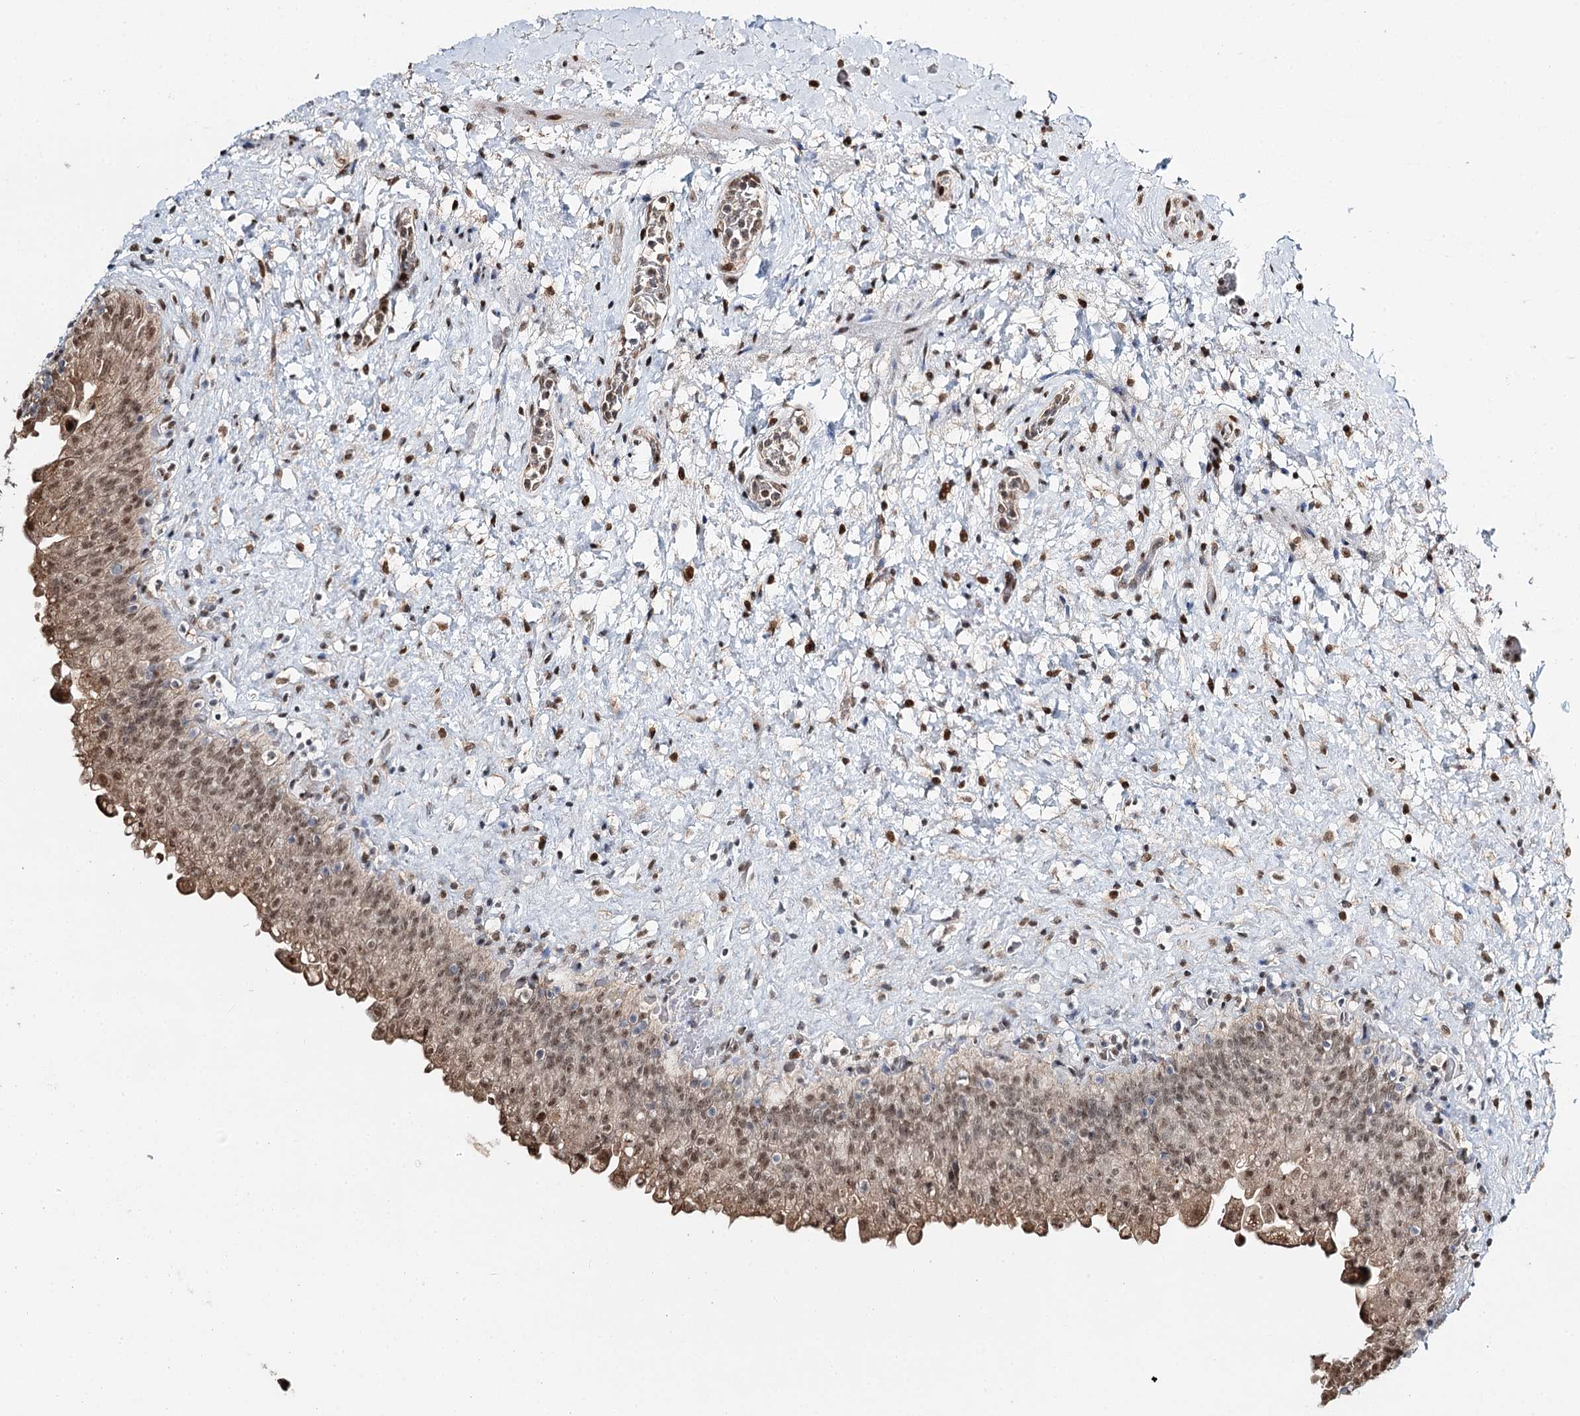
{"staining": {"intensity": "moderate", "quantity": ">75%", "location": "cytoplasmic/membranous,nuclear"}, "tissue": "urinary bladder", "cell_type": "Urothelial cells", "image_type": "normal", "snomed": [{"axis": "morphology", "description": "Normal tissue, NOS"}, {"axis": "topography", "description": "Urinary bladder"}], "caption": "Protein expression analysis of normal urinary bladder displays moderate cytoplasmic/membranous,nuclear expression in about >75% of urothelial cells.", "gene": "RPS27A", "patient": {"sex": "female", "age": 27}}